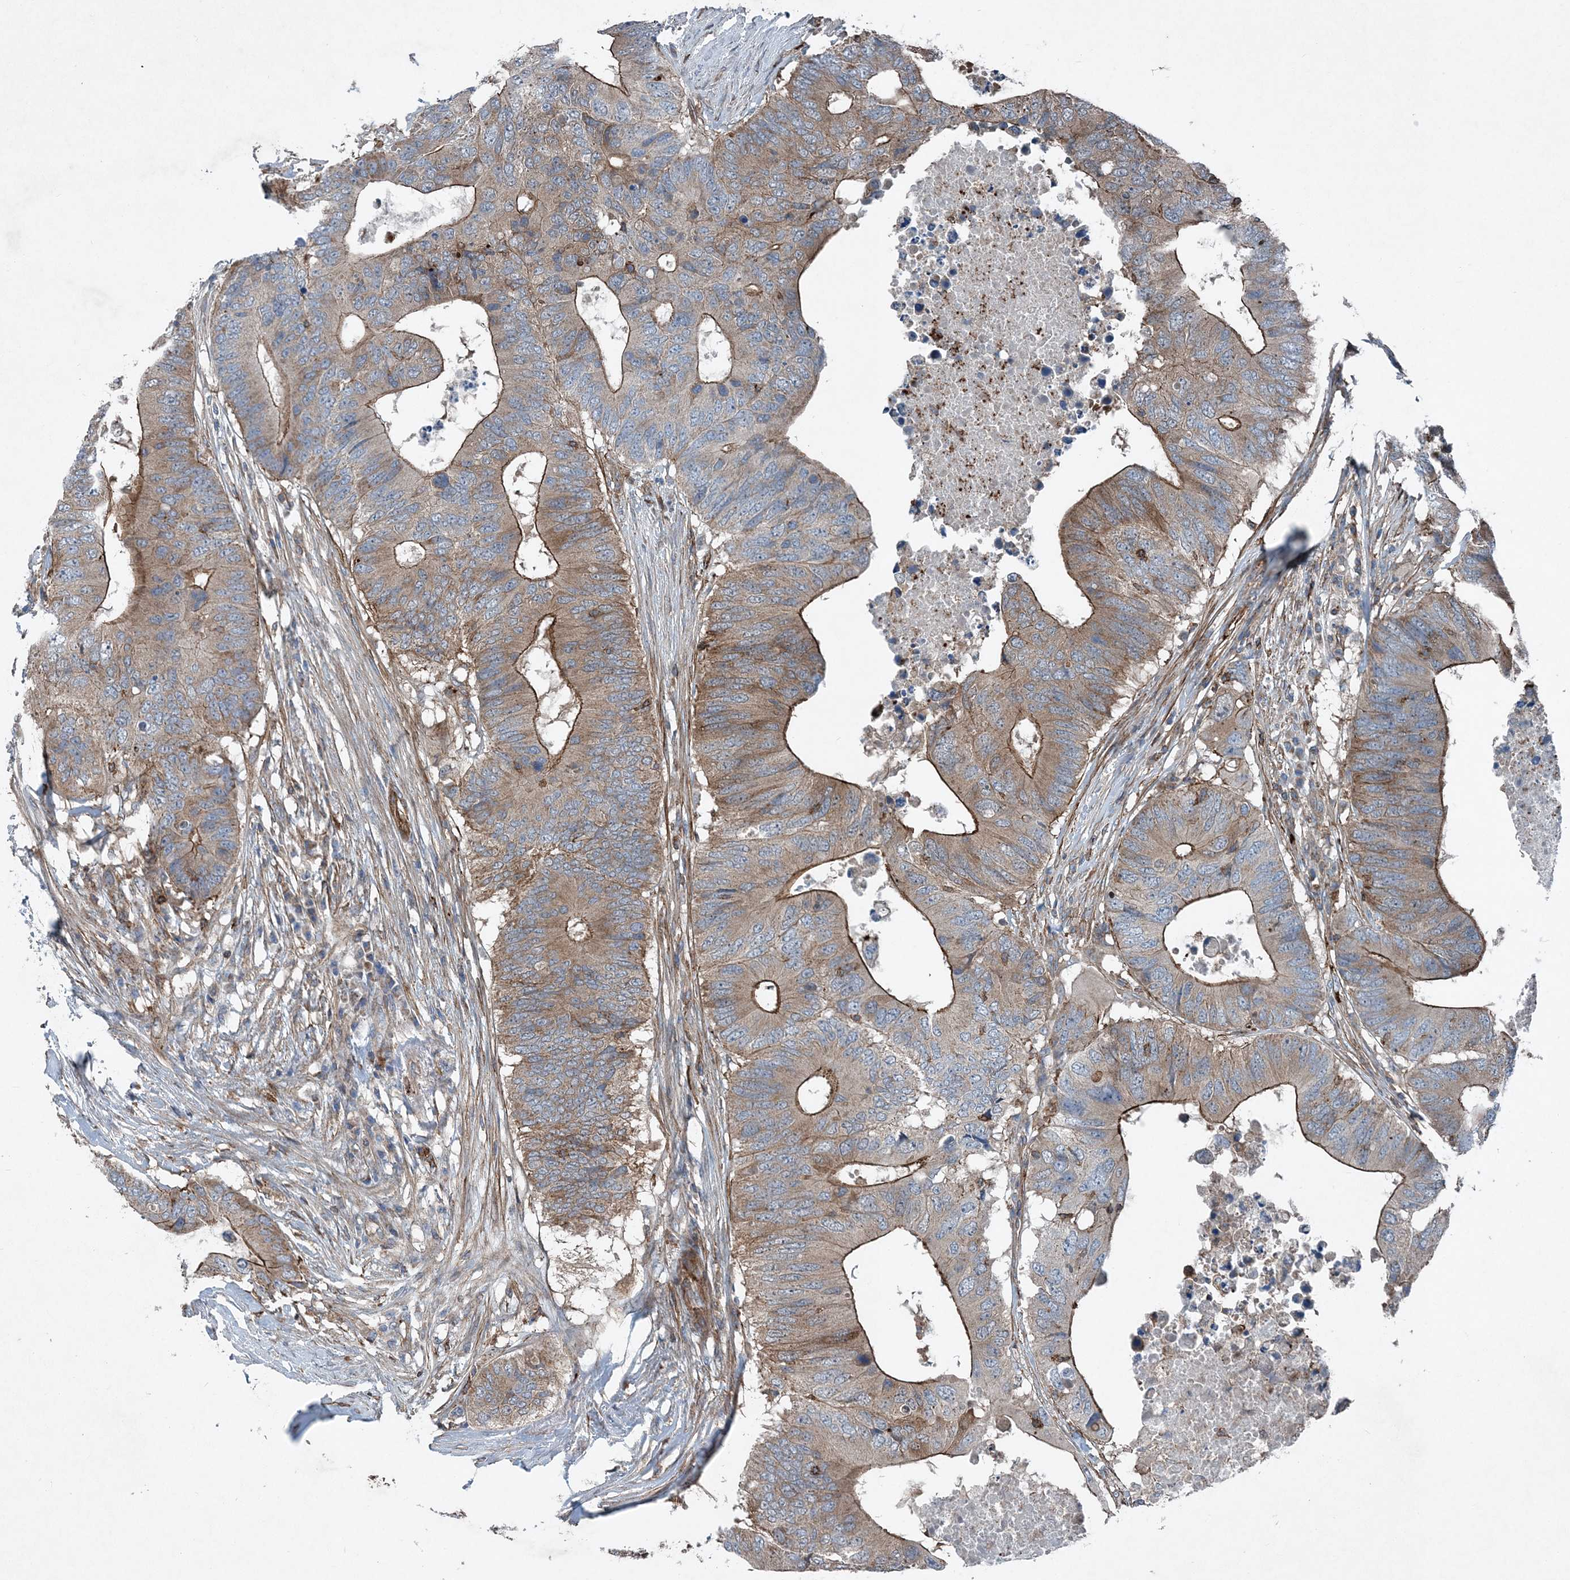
{"staining": {"intensity": "moderate", "quantity": ">75%", "location": "cytoplasmic/membranous"}, "tissue": "colorectal cancer", "cell_type": "Tumor cells", "image_type": "cancer", "snomed": [{"axis": "morphology", "description": "Adenocarcinoma, NOS"}, {"axis": "topography", "description": "Colon"}], "caption": "Tumor cells reveal medium levels of moderate cytoplasmic/membranous expression in about >75% of cells in colorectal cancer.", "gene": "DGUOK", "patient": {"sex": "male", "age": 71}}